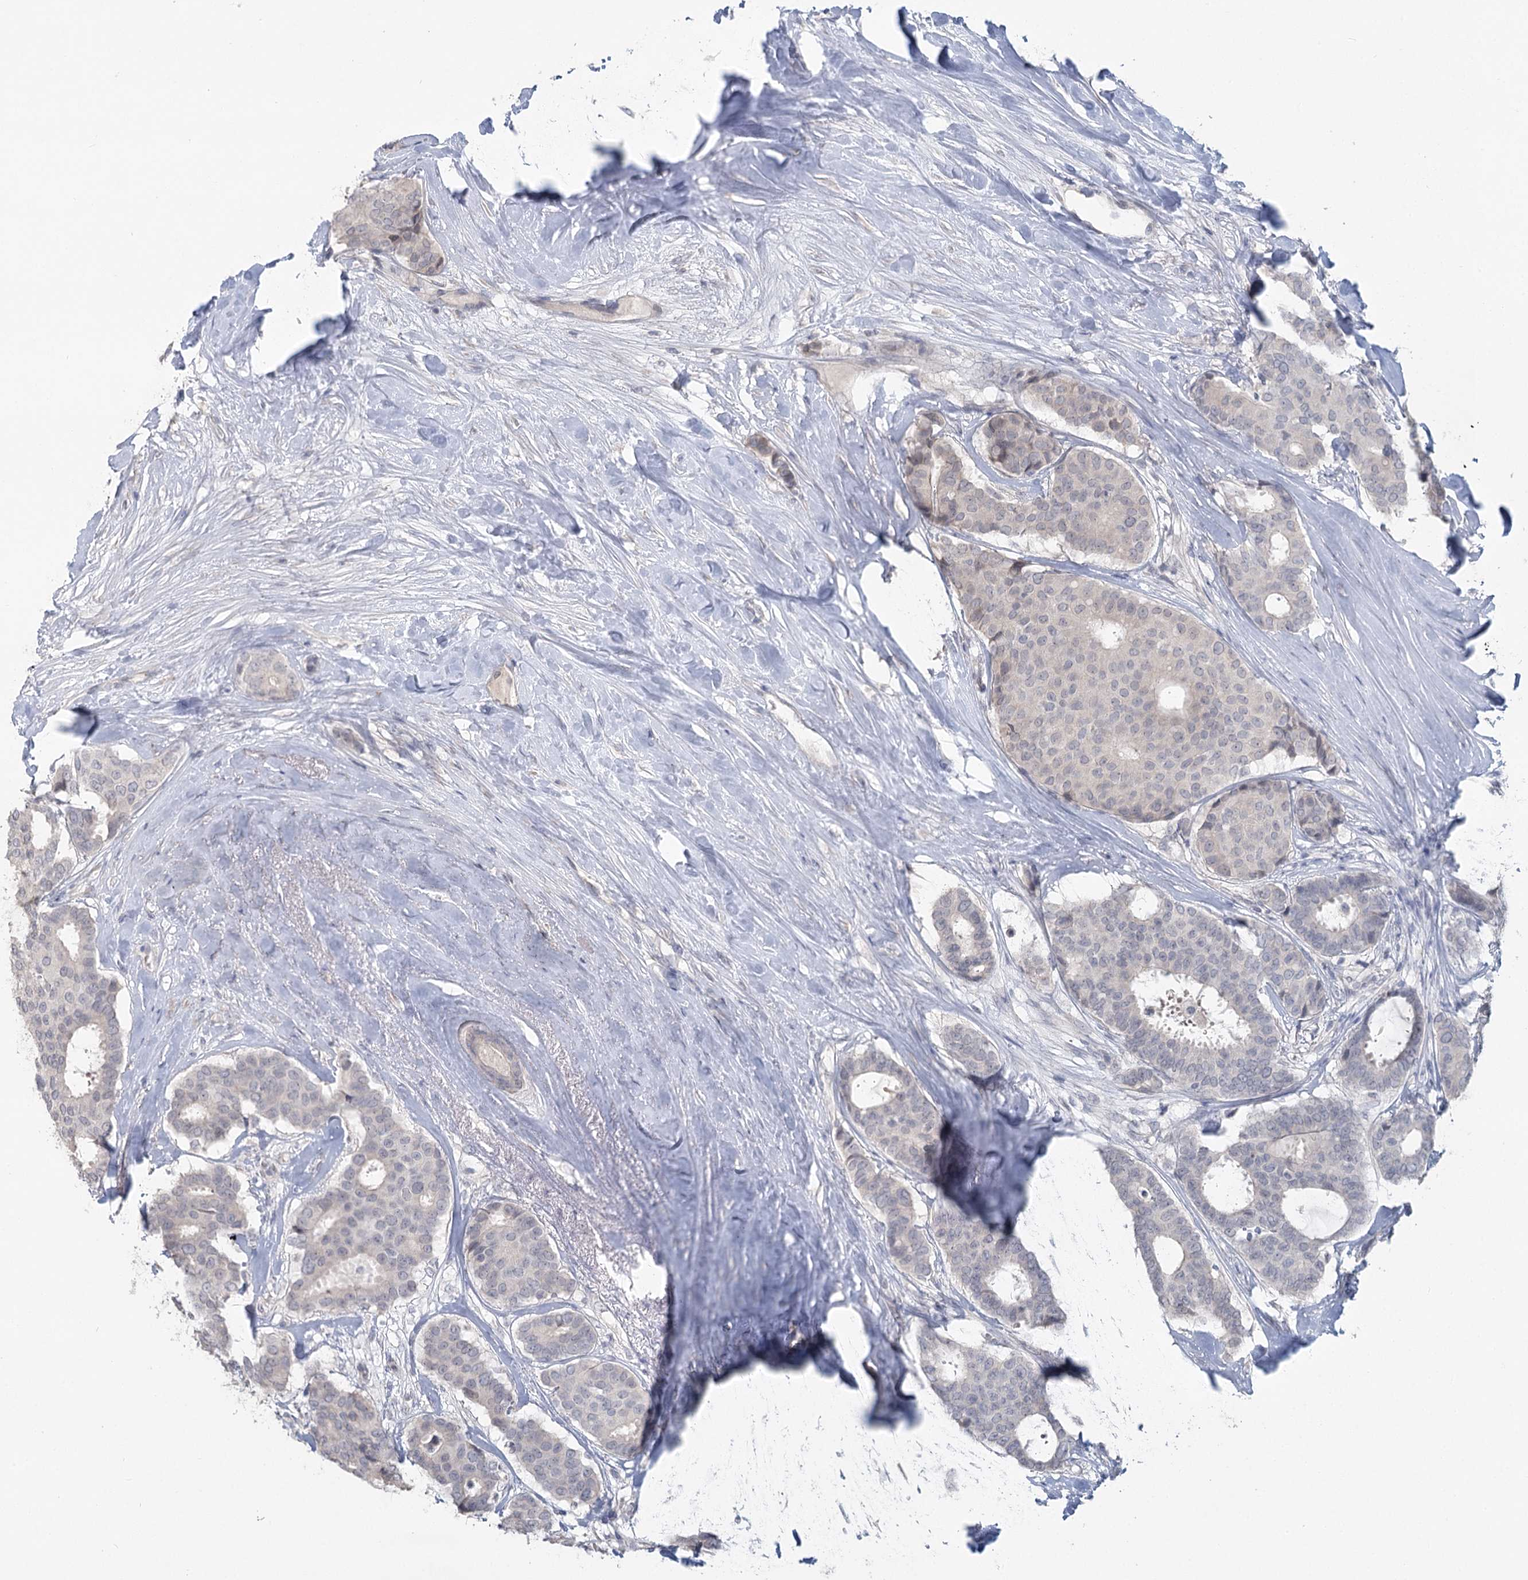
{"staining": {"intensity": "negative", "quantity": "none", "location": "none"}, "tissue": "breast cancer", "cell_type": "Tumor cells", "image_type": "cancer", "snomed": [{"axis": "morphology", "description": "Duct carcinoma"}, {"axis": "topography", "description": "Breast"}], "caption": "A micrograph of human breast cancer is negative for staining in tumor cells.", "gene": "SLC9A3", "patient": {"sex": "female", "age": 75}}